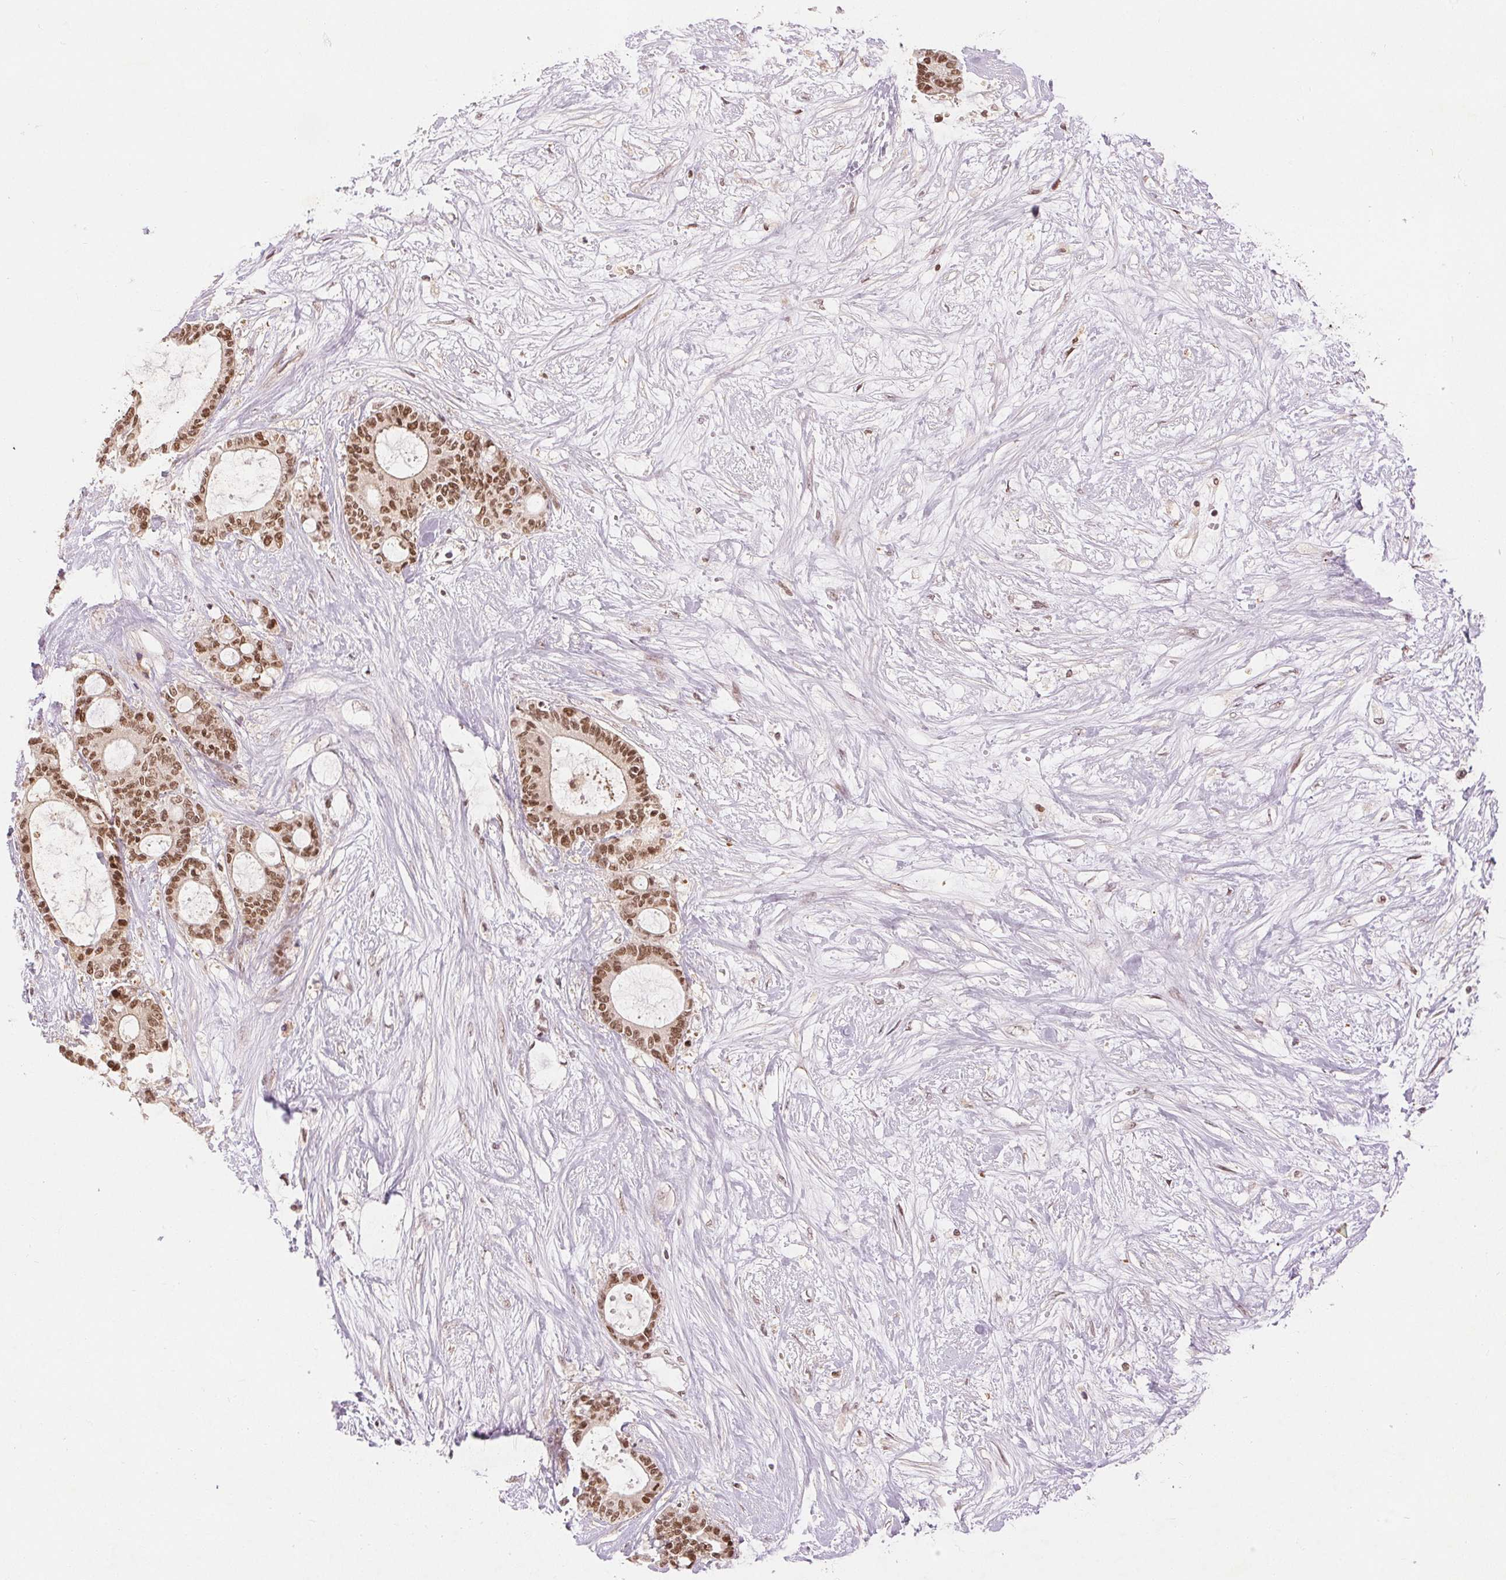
{"staining": {"intensity": "moderate", "quantity": ">75%", "location": "nuclear"}, "tissue": "liver cancer", "cell_type": "Tumor cells", "image_type": "cancer", "snomed": [{"axis": "morphology", "description": "Normal tissue, NOS"}, {"axis": "morphology", "description": "Cholangiocarcinoma"}, {"axis": "topography", "description": "Liver"}, {"axis": "topography", "description": "Peripheral nerve tissue"}], "caption": "Brown immunohistochemical staining in cholangiocarcinoma (liver) exhibits moderate nuclear staining in approximately >75% of tumor cells.", "gene": "DEK", "patient": {"sex": "female", "age": 73}}